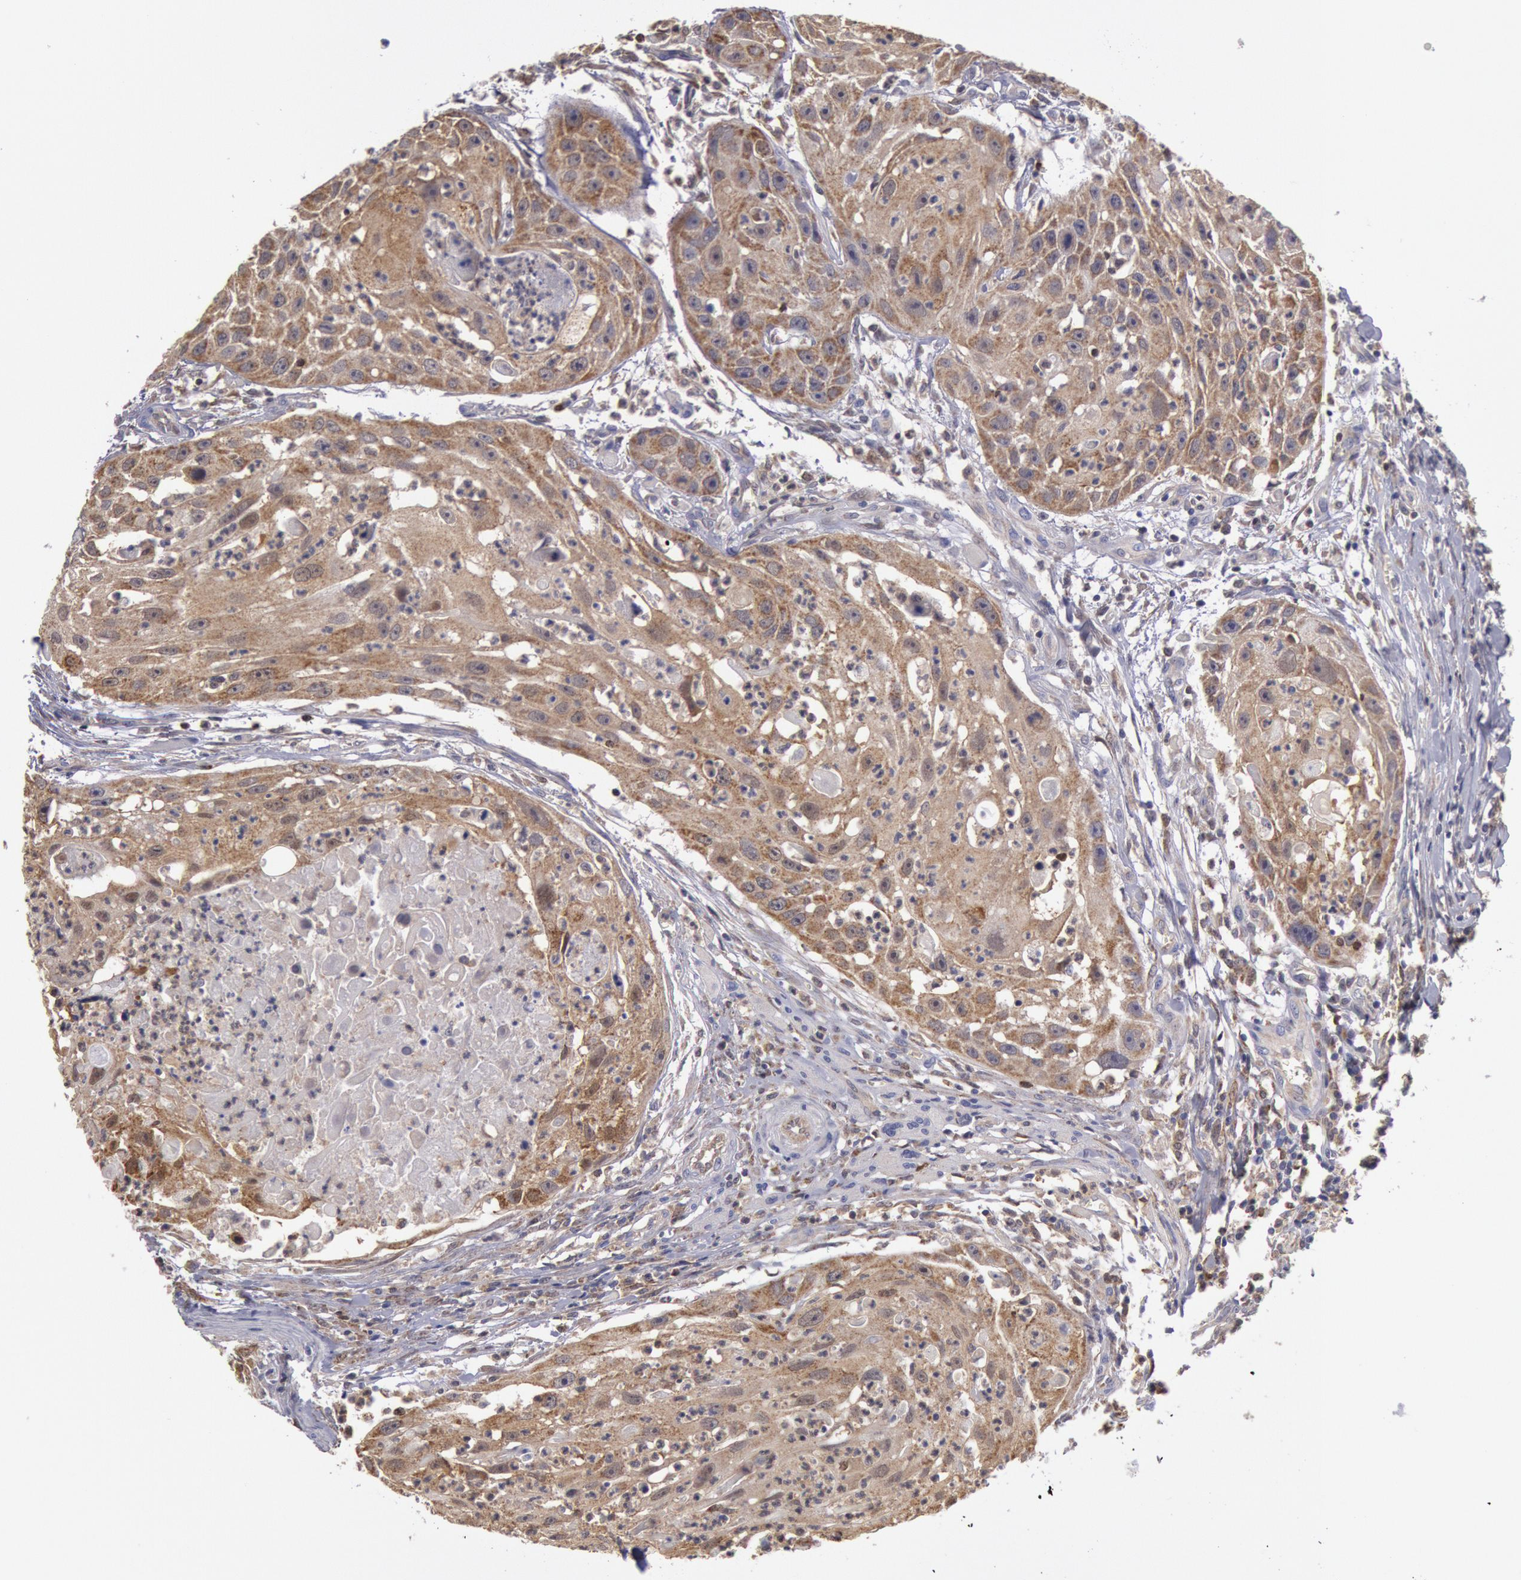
{"staining": {"intensity": "weak", "quantity": ">75%", "location": "cytoplasmic/membranous"}, "tissue": "head and neck cancer", "cell_type": "Tumor cells", "image_type": "cancer", "snomed": [{"axis": "morphology", "description": "Squamous cell carcinoma, NOS"}, {"axis": "topography", "description": "Head-Neck"}], "caption": "Head and neck squamous cell carcinoma stained with DAB (3,3'-diaminobenzidine) immunohistochemistry reveals low levels of weak cytoplasmic/membranous expression in about >75% of tumor cells. The staining was performed using DAB (3,3'-diaminobenzidine) to visualize the protein expression in brown, while the nuclei were stained in blue with hematoxylin (Magnification: 20x).", "gene": "MPST", "patient": {"sex": "male", "age": 64}}